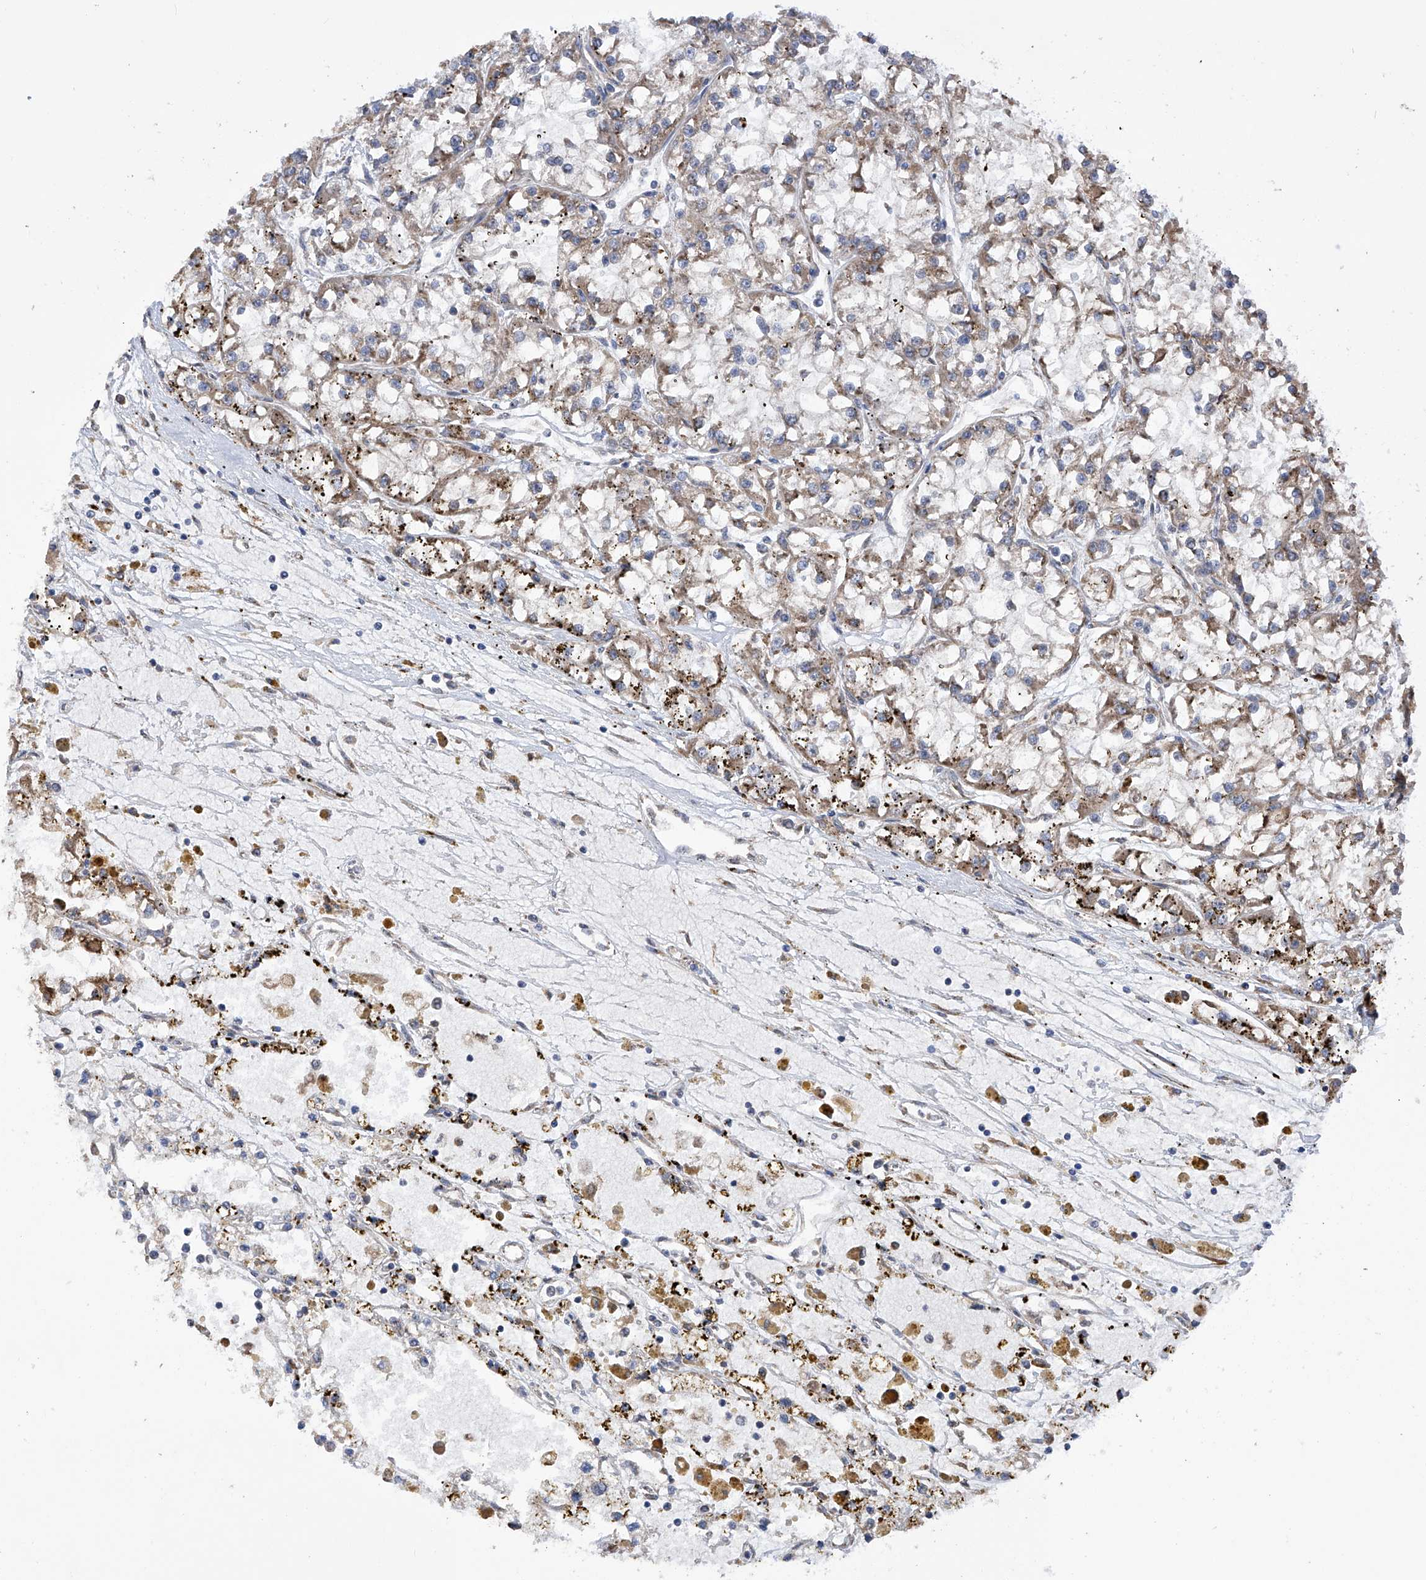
{"staining": {"intensity": "weak", "quantity": ">75%", "location": "cytoplasmic/membranous"}, "tissue": "renal cancer", "cell_type": "Tumor cells", "image_type": "cancer", "snomed": [{"axis": "morphology", "description": "Adenocarcinoma, NOS"}, {"axis": "topography", "description": "Kidney"}], "caption": "High-magnification brightfield microscopy of renal cancer stained with DAB (brown) and counterstained with hematoxylin (blue). tumor cells exhibit weak cytoplasmic/membranous expression is identified in approximately>75% of cells.", "gene": "DNAH8", "patient": {"sex": "female", "age": 52}}